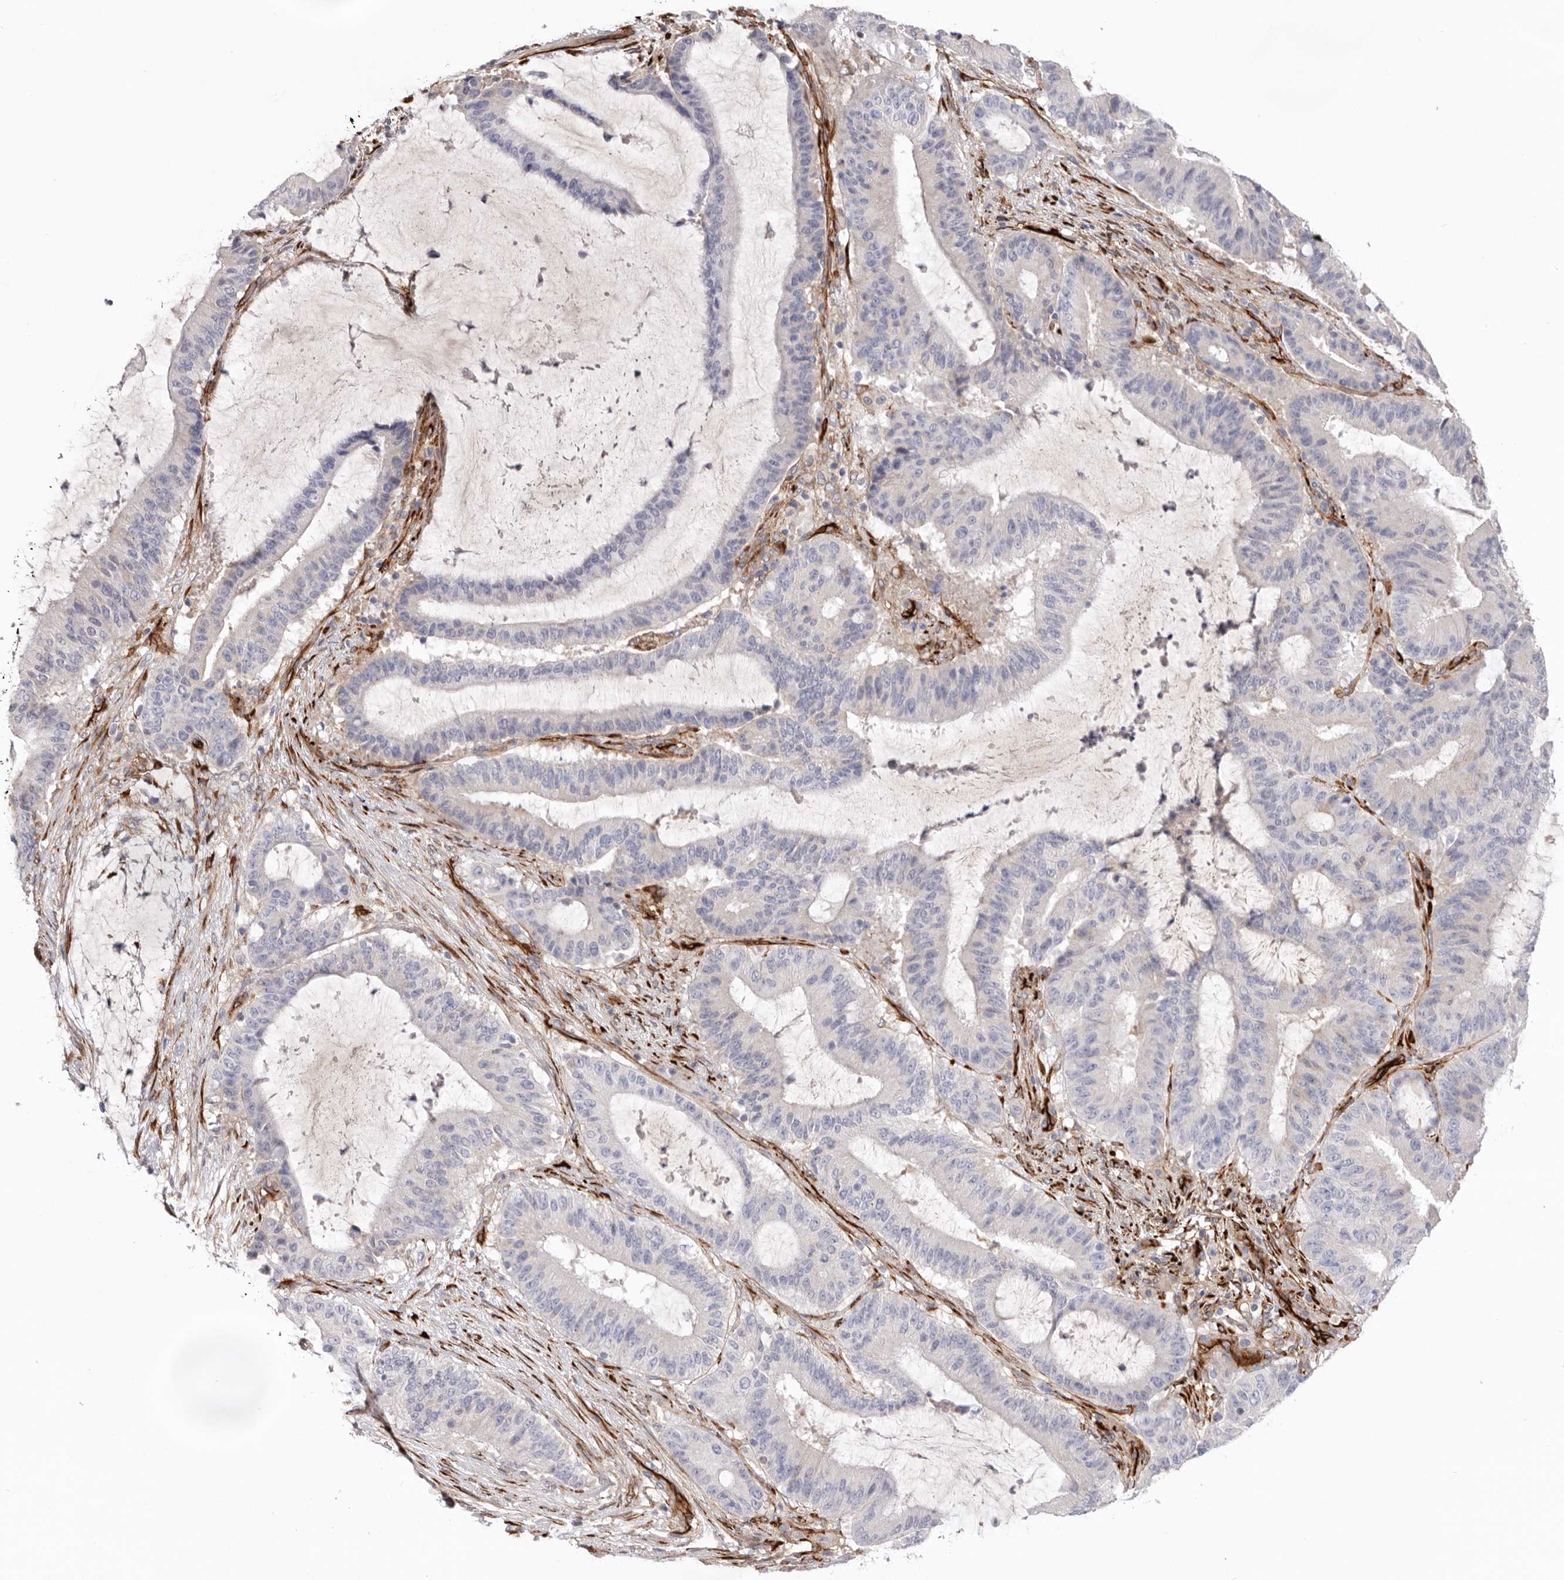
{"staining": {"intensity": "negative", "quantity": "none", "location": "none"}, "tissue": "liver cancer", "cell_type": "Tumor cells", "image_type": "cancer", "snomed": [{"axis": "morphology", "description": "Normal tissue, NOS"}, {"axis": "morphology", "description": "Cholangiocarcinoma"}, {"axis": "topography", "description": "Liver"}, {"axis": "topography", "description": "Peripheral nerve tissue"}], "caption": "Tumor cells show no significant protein positivity in liver cancer (cholangiocarcinoma).", "gene": "LRRC66", "patient": {"sex": "female", "age": 73}}